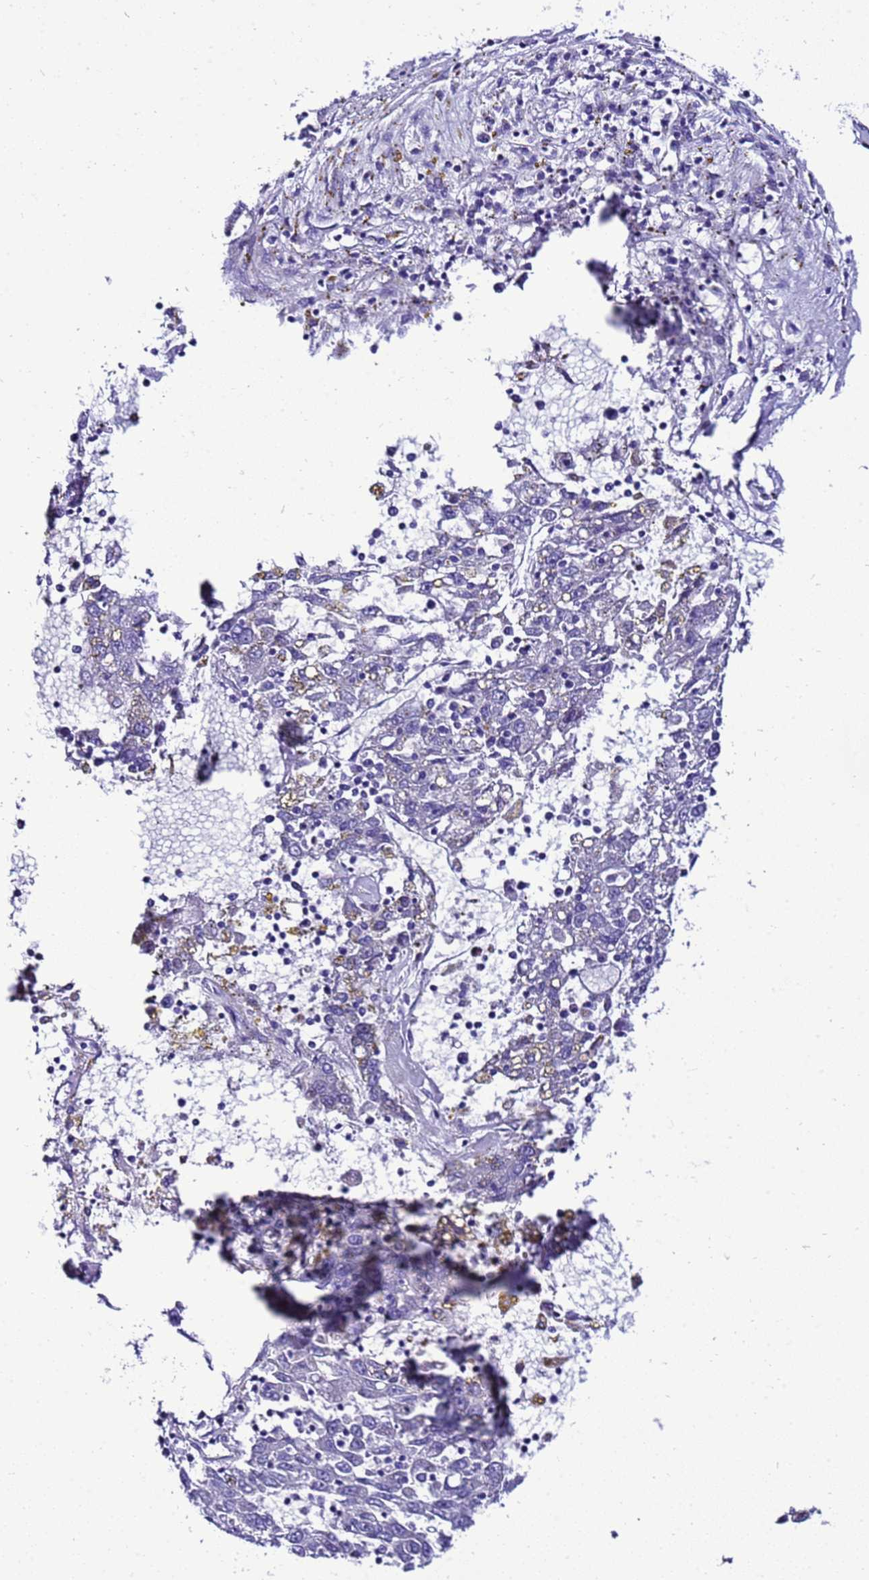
{"staining": {"intensity": "negative", "quantity": "none", "location": "none"}, "tissue": "liver cancer", "cell_type": "Tumor cells", "image_type": "cancer", "snomed": [{"axis": "morphology", "description": "Carcinoma, Hepatocellular, NOS"}, {"axis": "topography", "description": "Liver"}], "caption": "Liver hepatocellular carcinoma stained for a protein using immunohistochemistry (IHC) displays no positivity tumor cells.", "gene": "BEST2", "patient": {"sex": "male", "age": 49}}